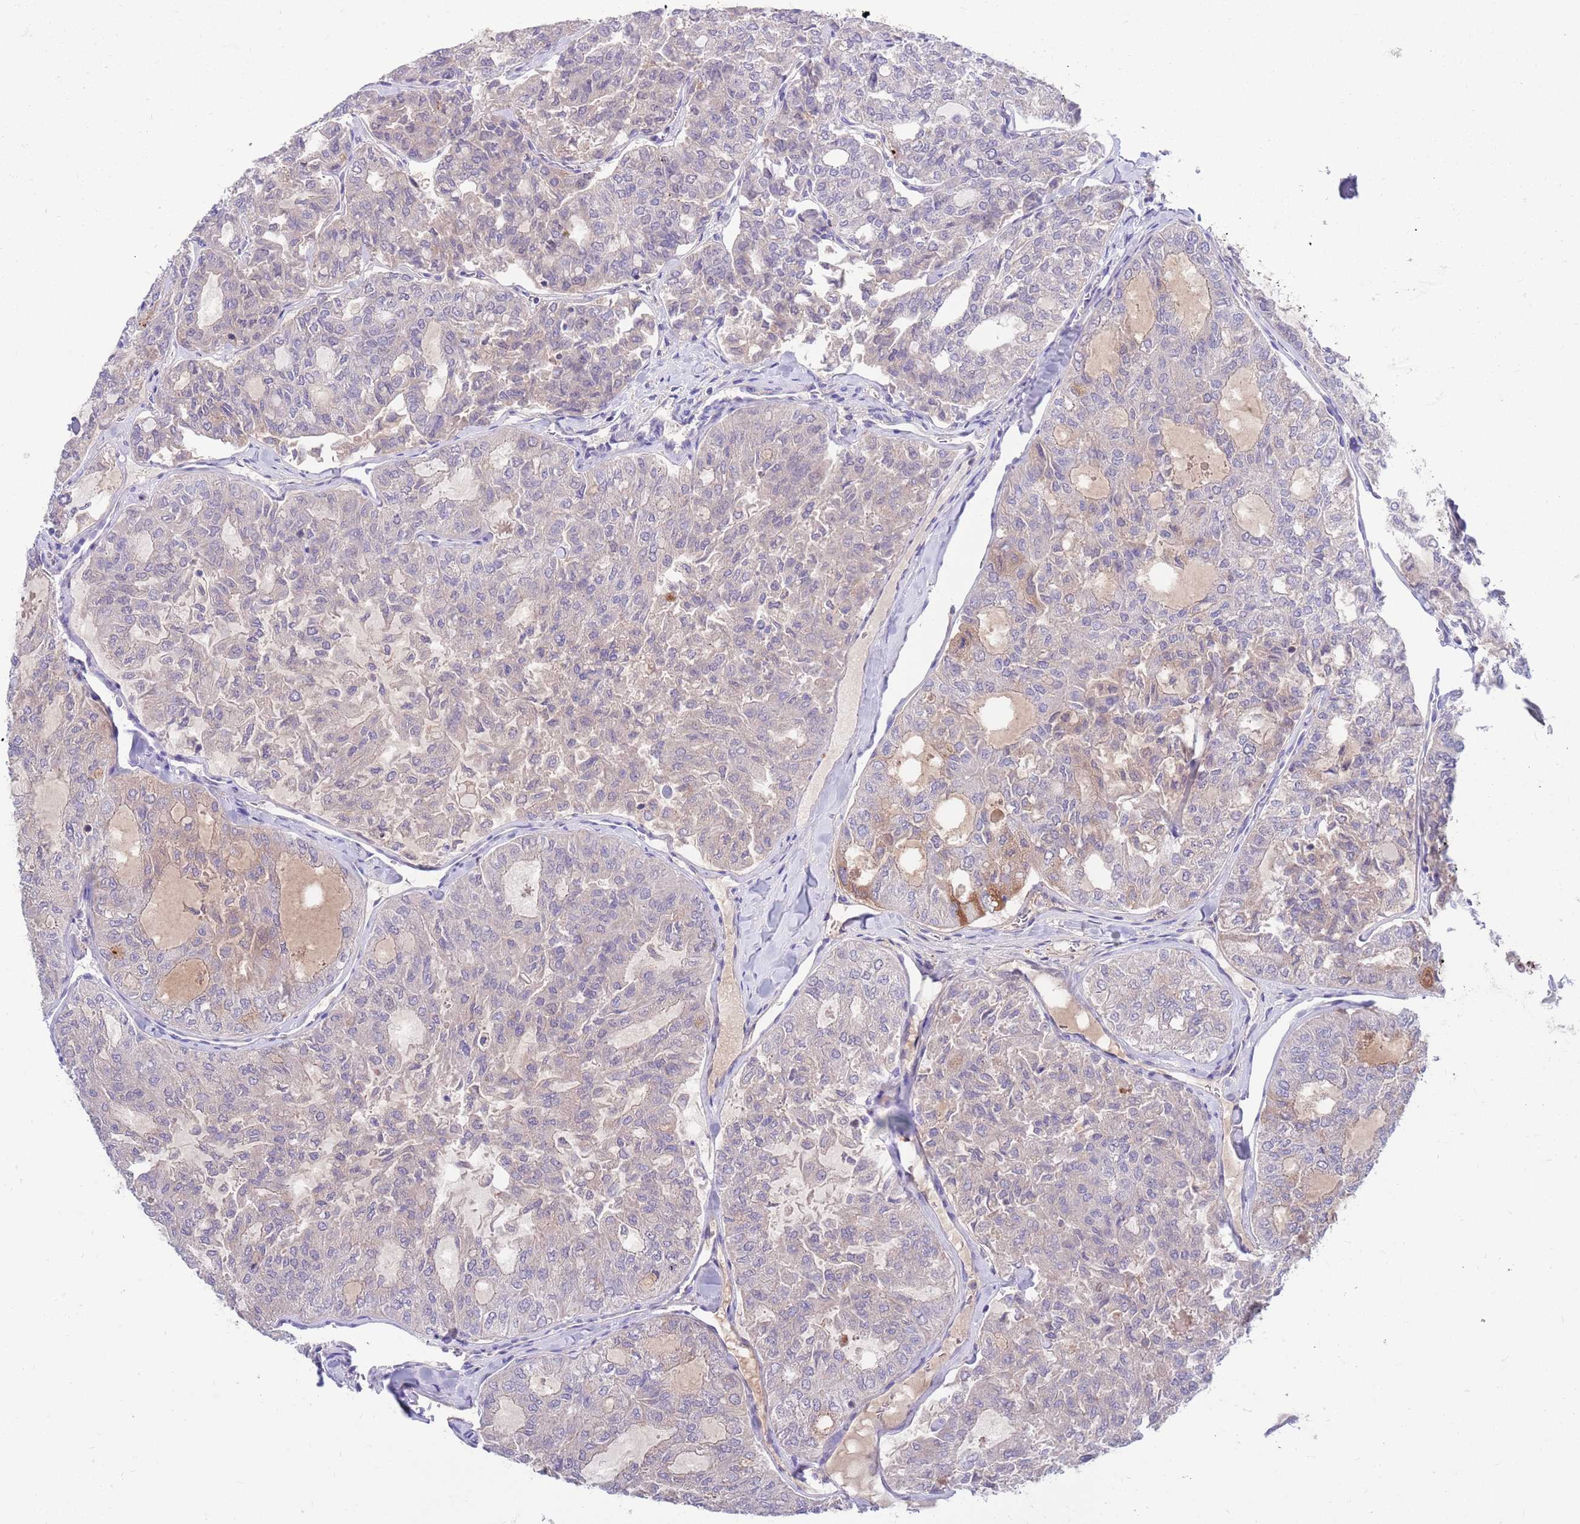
{"staining": {"intensity": "negative", "quantity": "none", "location": "none"}, "tissue": "thyroid cancer", "cell_type": "Tumor cells", "image_type": "cancer", "snomed": [{"axis": "morphology", "description": "Follicular adenoma carcinoma, NOS"}, {"axis": "topography", "description": "Thyroid gland"}], "caption": "DAB immunohistochemical staining of thyroid cancer (follicular adenoma carcinoma) shows no significant positivity in tumor cells.", "gene": "KLHL29", "patient": {"sex": "male", "age": 75}}